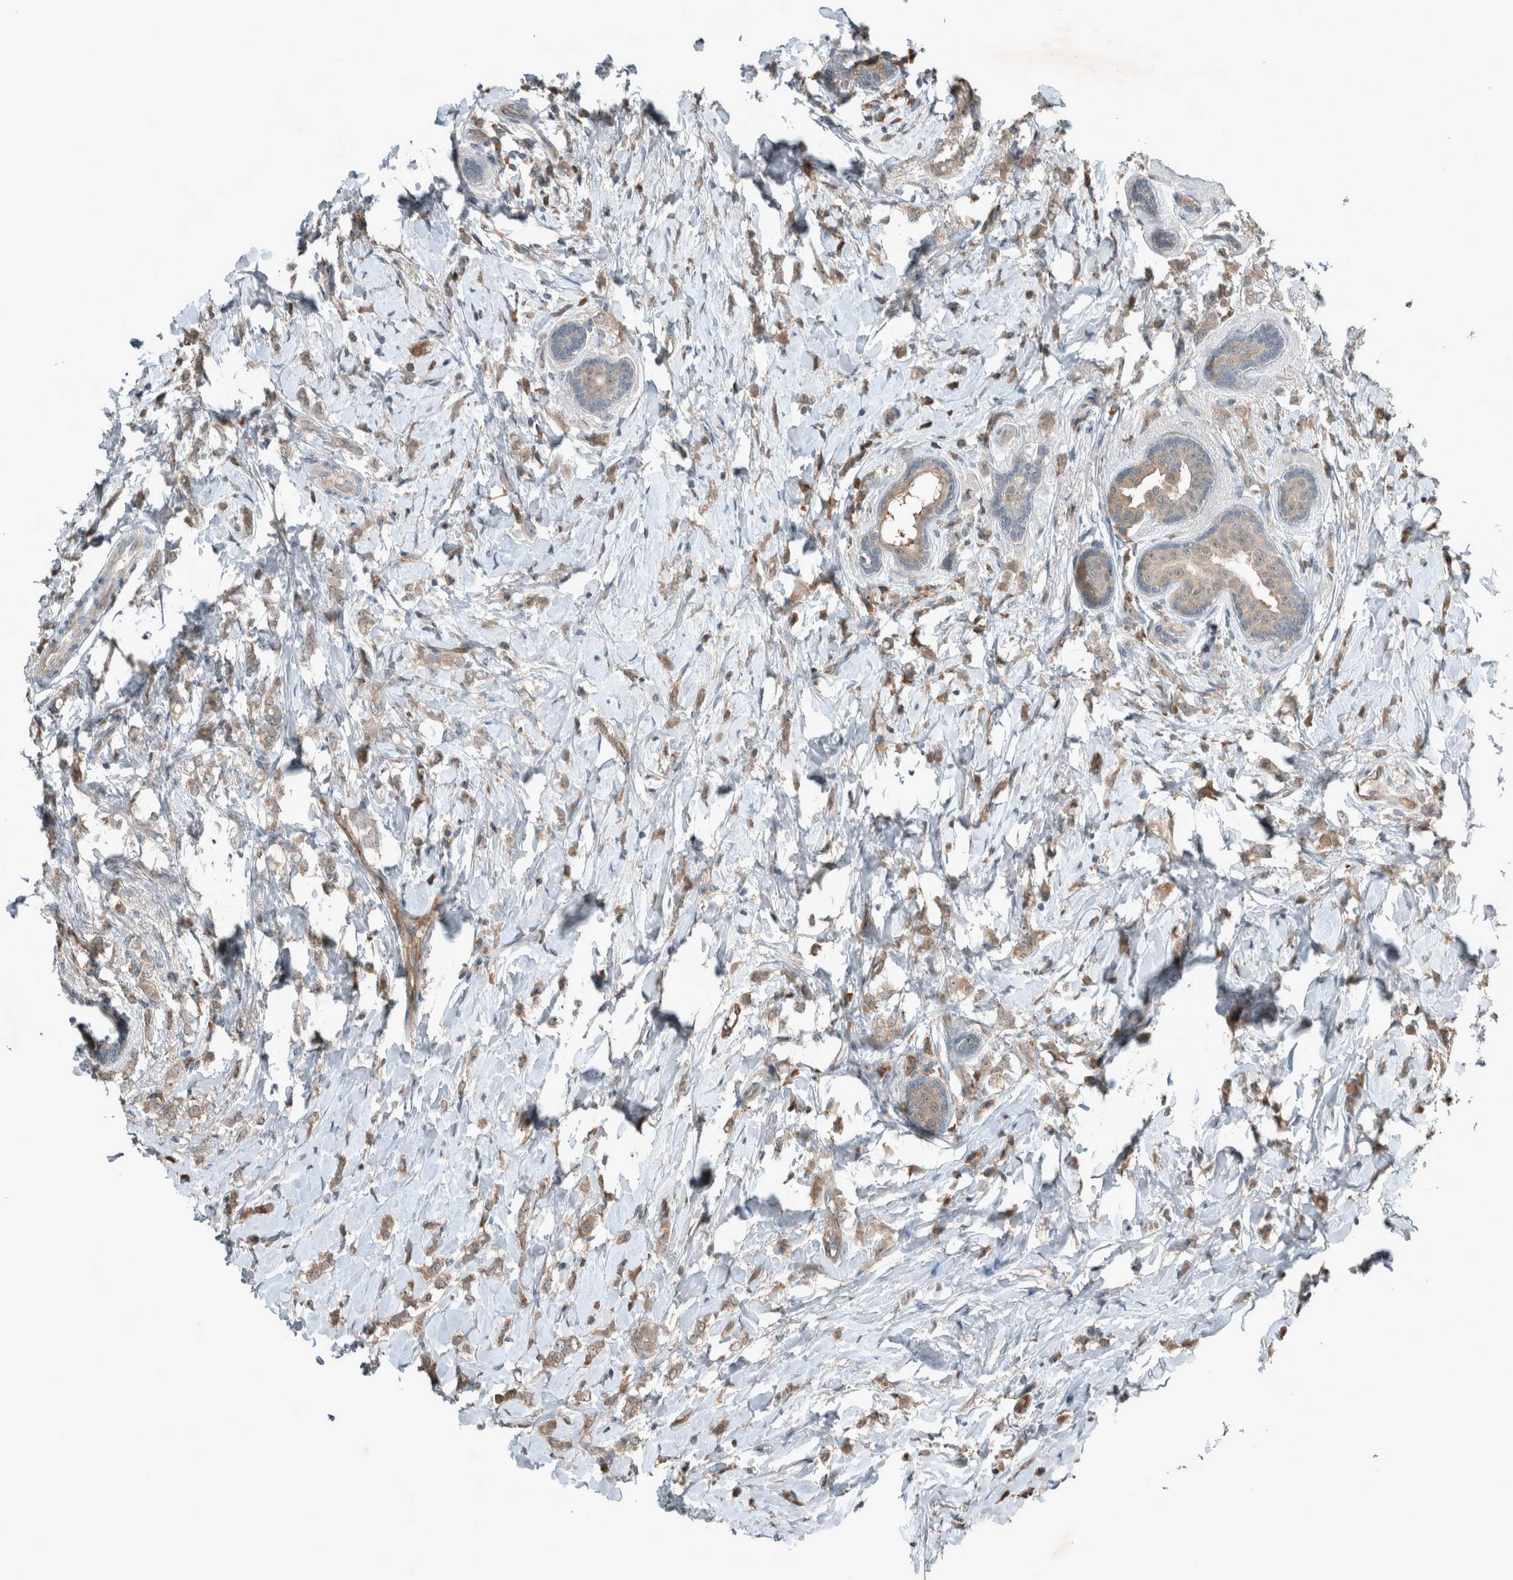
{"staining": {"intensity": "weak", "quantity": ">75%", "location": "cytoplasmic/membranous"}, "tissue": "breast cancer", "cell_type": "Tumor cells", "image_type": "cancer", "snomed": [{"axis": "morphology", "description": "Normal tissue, NOS"}, {"axis": "morphology", "description": "Lobular carcinoma"}, {"axis": "topography", "description": "Breast"}], "caption": "Protein staining displays weak cytoplasmic/membranous positivity in about >75% of tumor cells in breast lobular carcinoma.", "gene": "RALGDS", "patient": {"sex": "female", "age": 47}}